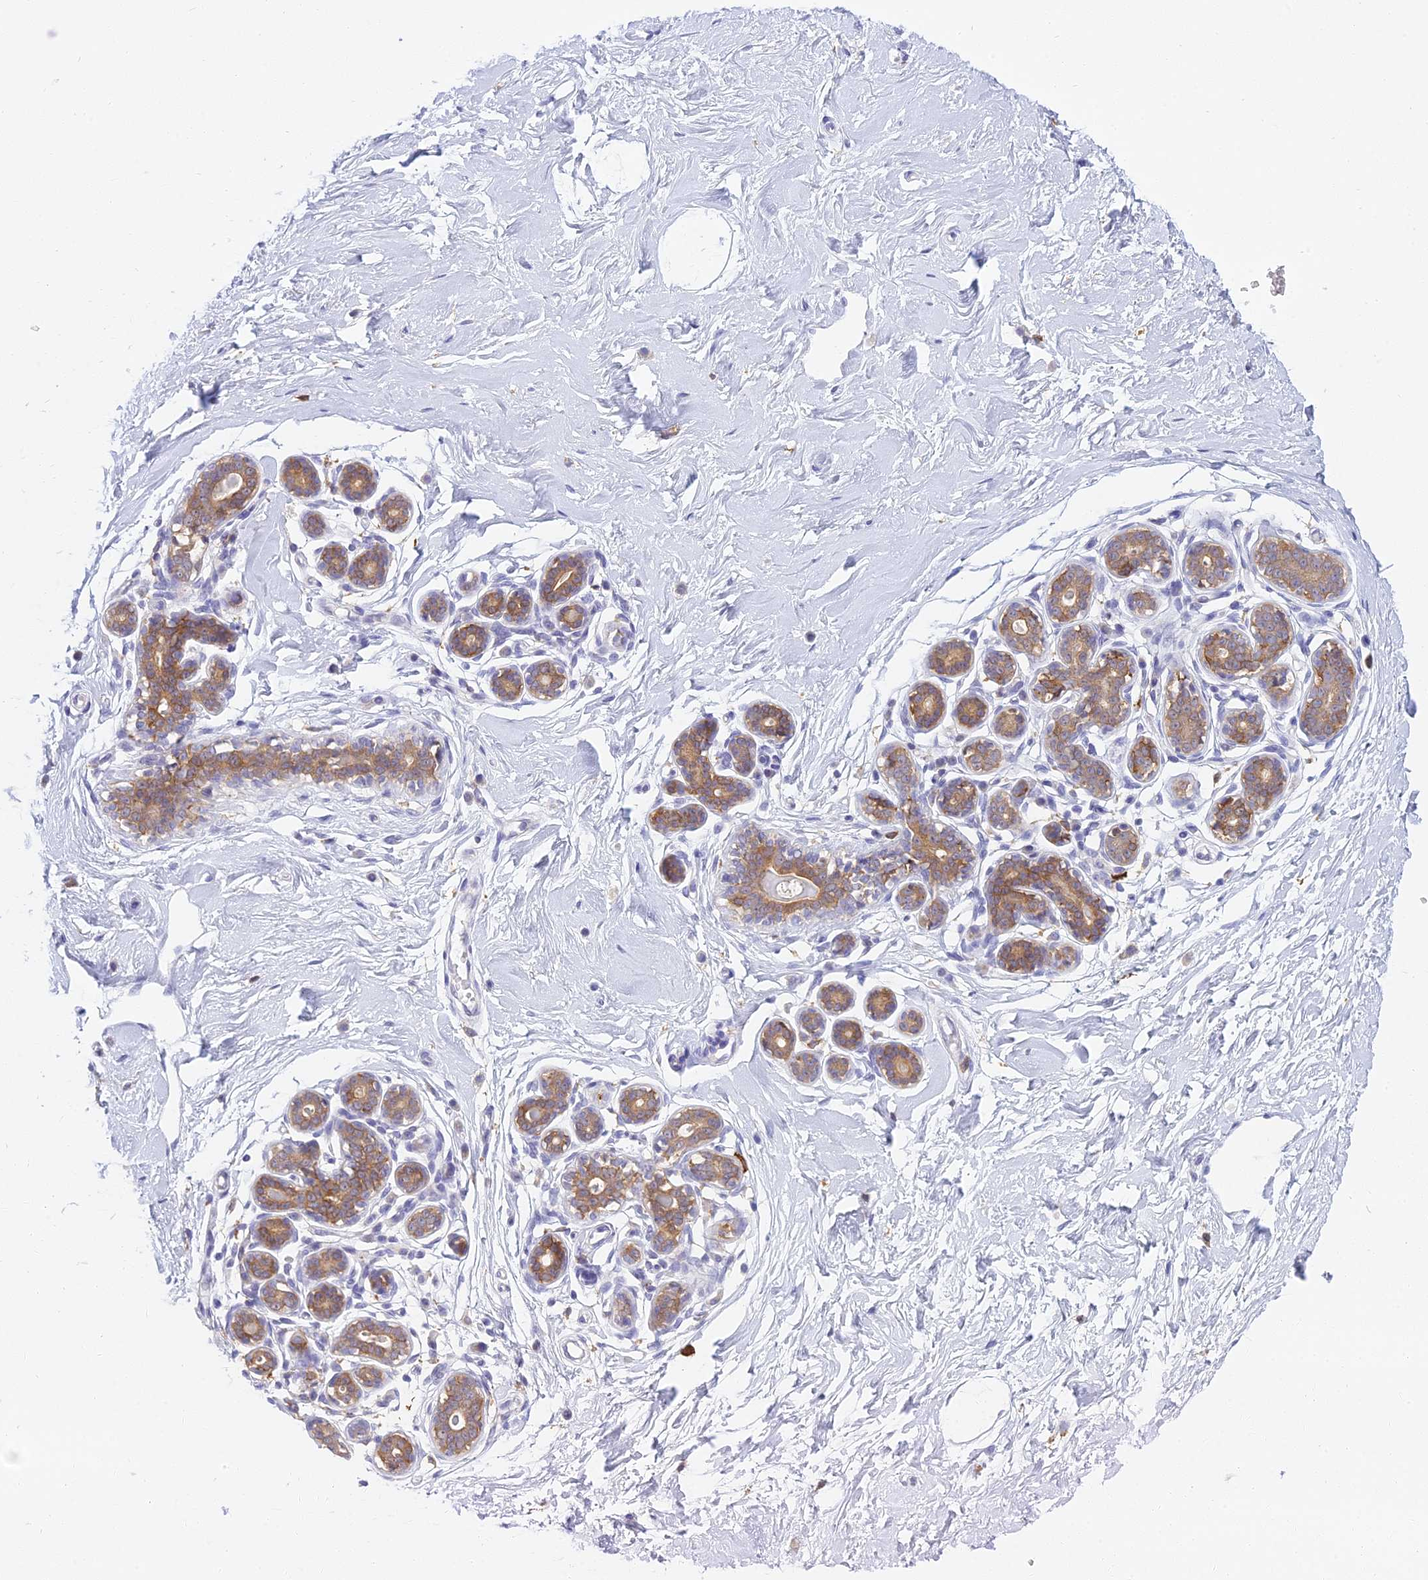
{"staining": {"intensity": "negative", "quantity": "none", "location": "none"}, "tissue": "breast", "cell_type": "Adipocytes", "image_type": "normal", "snomed": [{"axis": "morphology", "description": "Normal tissue, NOS"}, {"axis": "morphology", "description": "Adenoma, NOS"}, {"axis": "topography", "description": "Breast"}], "caption": "Adipocytes are negative for protein expression in benign human breast. Brightfield microscopy of immunohistochemistry (IHC) stained with DAB (brown) and hematoxylin (blue), captured at high magnification.", "gene": "UBE2G1", "patient": {"sex": "female", "age": 23}}